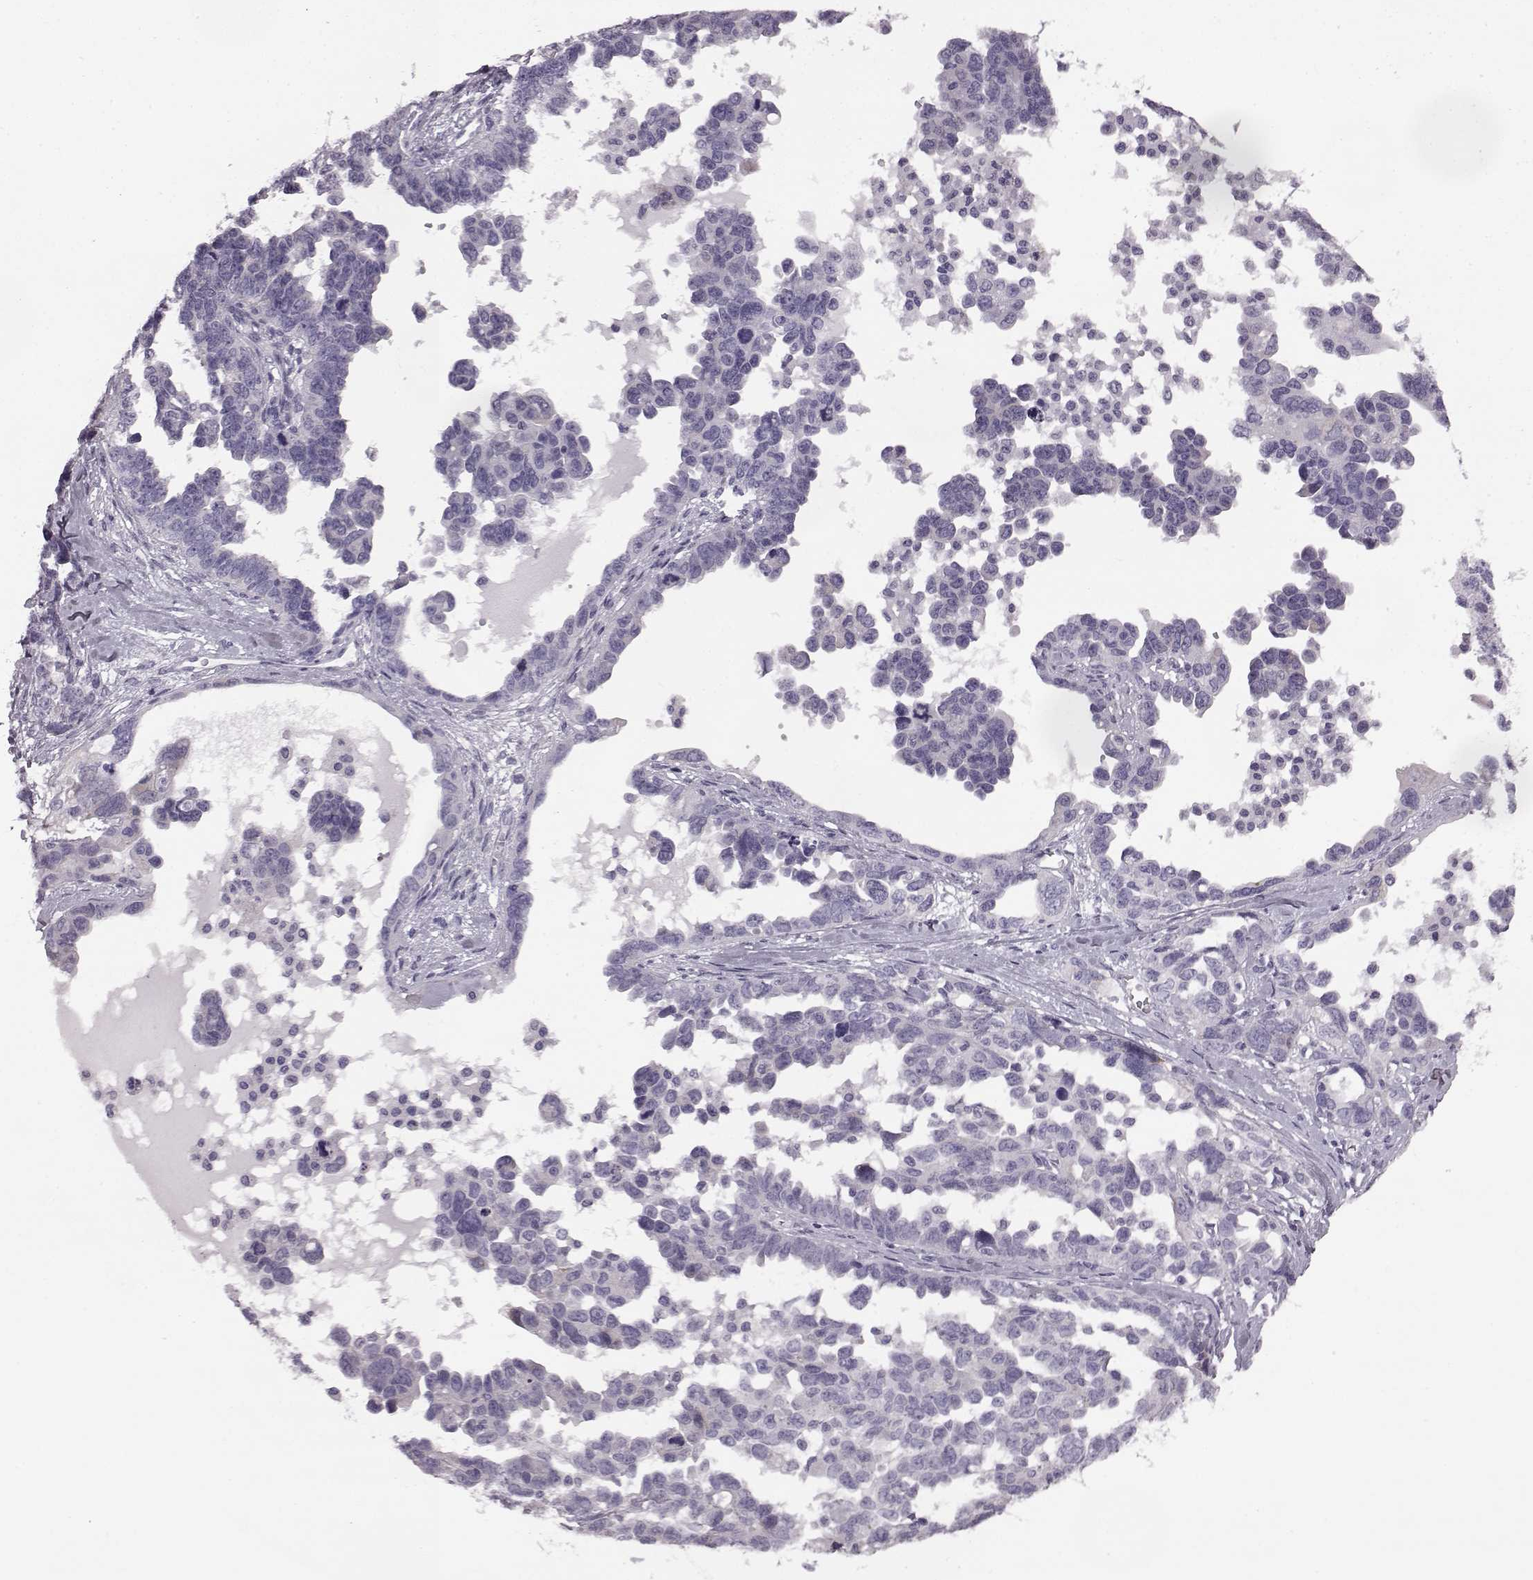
{"staining": {"intensity": "negative", "quantity": "none", "location": "none"}, "tissue": "ovarian cancer", "cell_type": "Tumor cells", "image_type": "cancer", "snomed": [{"axis": "morphology", "description": "Cystadenocarcinoma, serous, NOS"}, {"axis": "topography", "description": "Ovary"}], "caption": "The image reveals no staining of tumor cells in ovarian serous cystadenocarcinoma.", "gene": "ODAD4", "patient": {"sex": "female", "age": 69}}